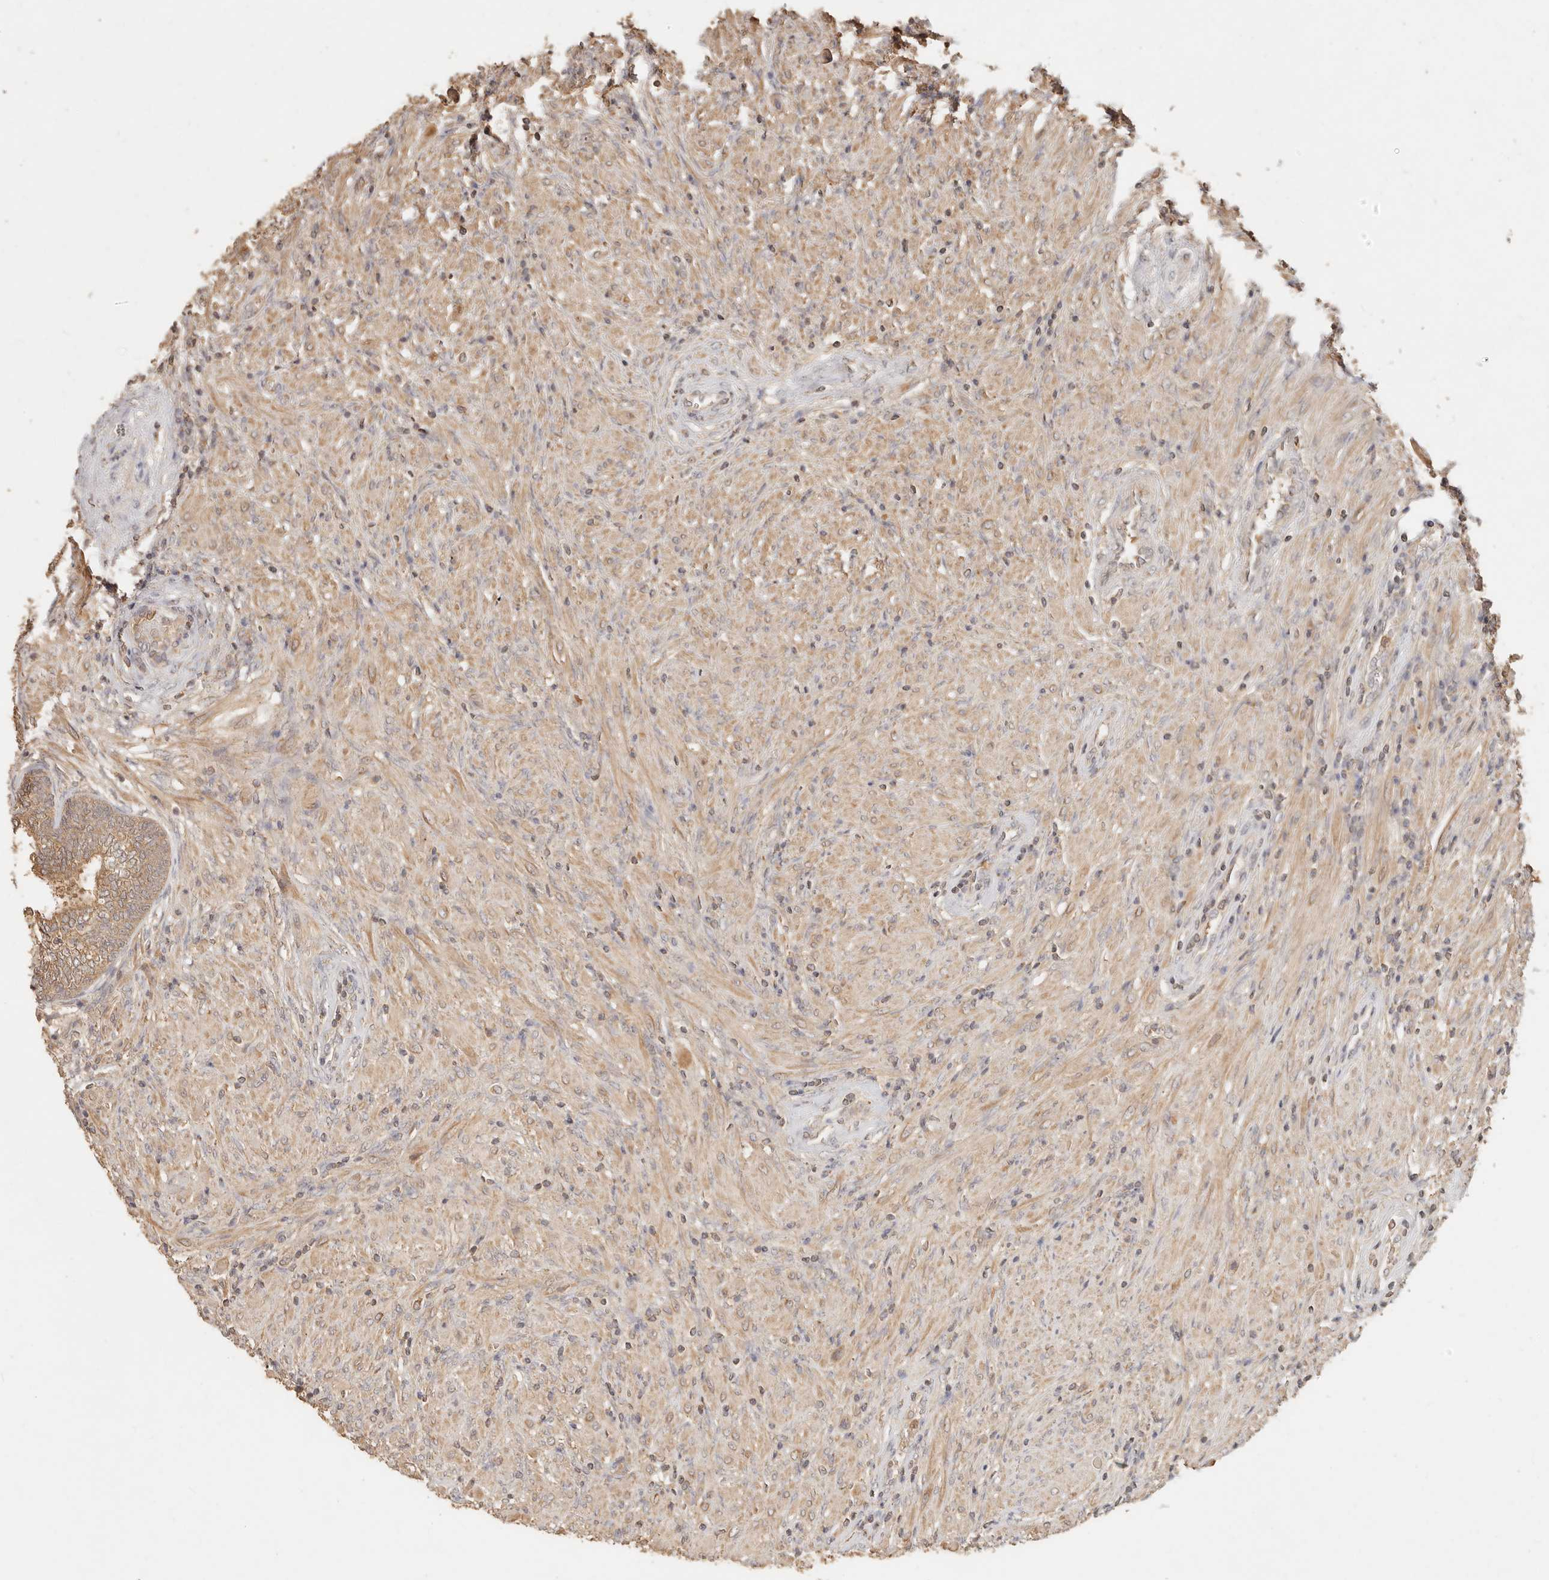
{"staining": {"intensity": "moderate", "quantity": ">75%", "location": "cytoplasmic/membranous"}, "tissue": "prostate", "cell_type": "Glandular cells", "image_type": "normal", "snomed": [{"axis": "morphology", "description": "Normal tissue, NOS"}, {"axis": "topography", "description": "Prostate"}], "caption": "Immunohistochemical staining of unremarkable prostate shows medium levels of moderate cytoplasmic/membranous expression in approximately >75% of glandular cells.", "gene": "INTS11", "patient": {"sex": "male", "age": 76}}